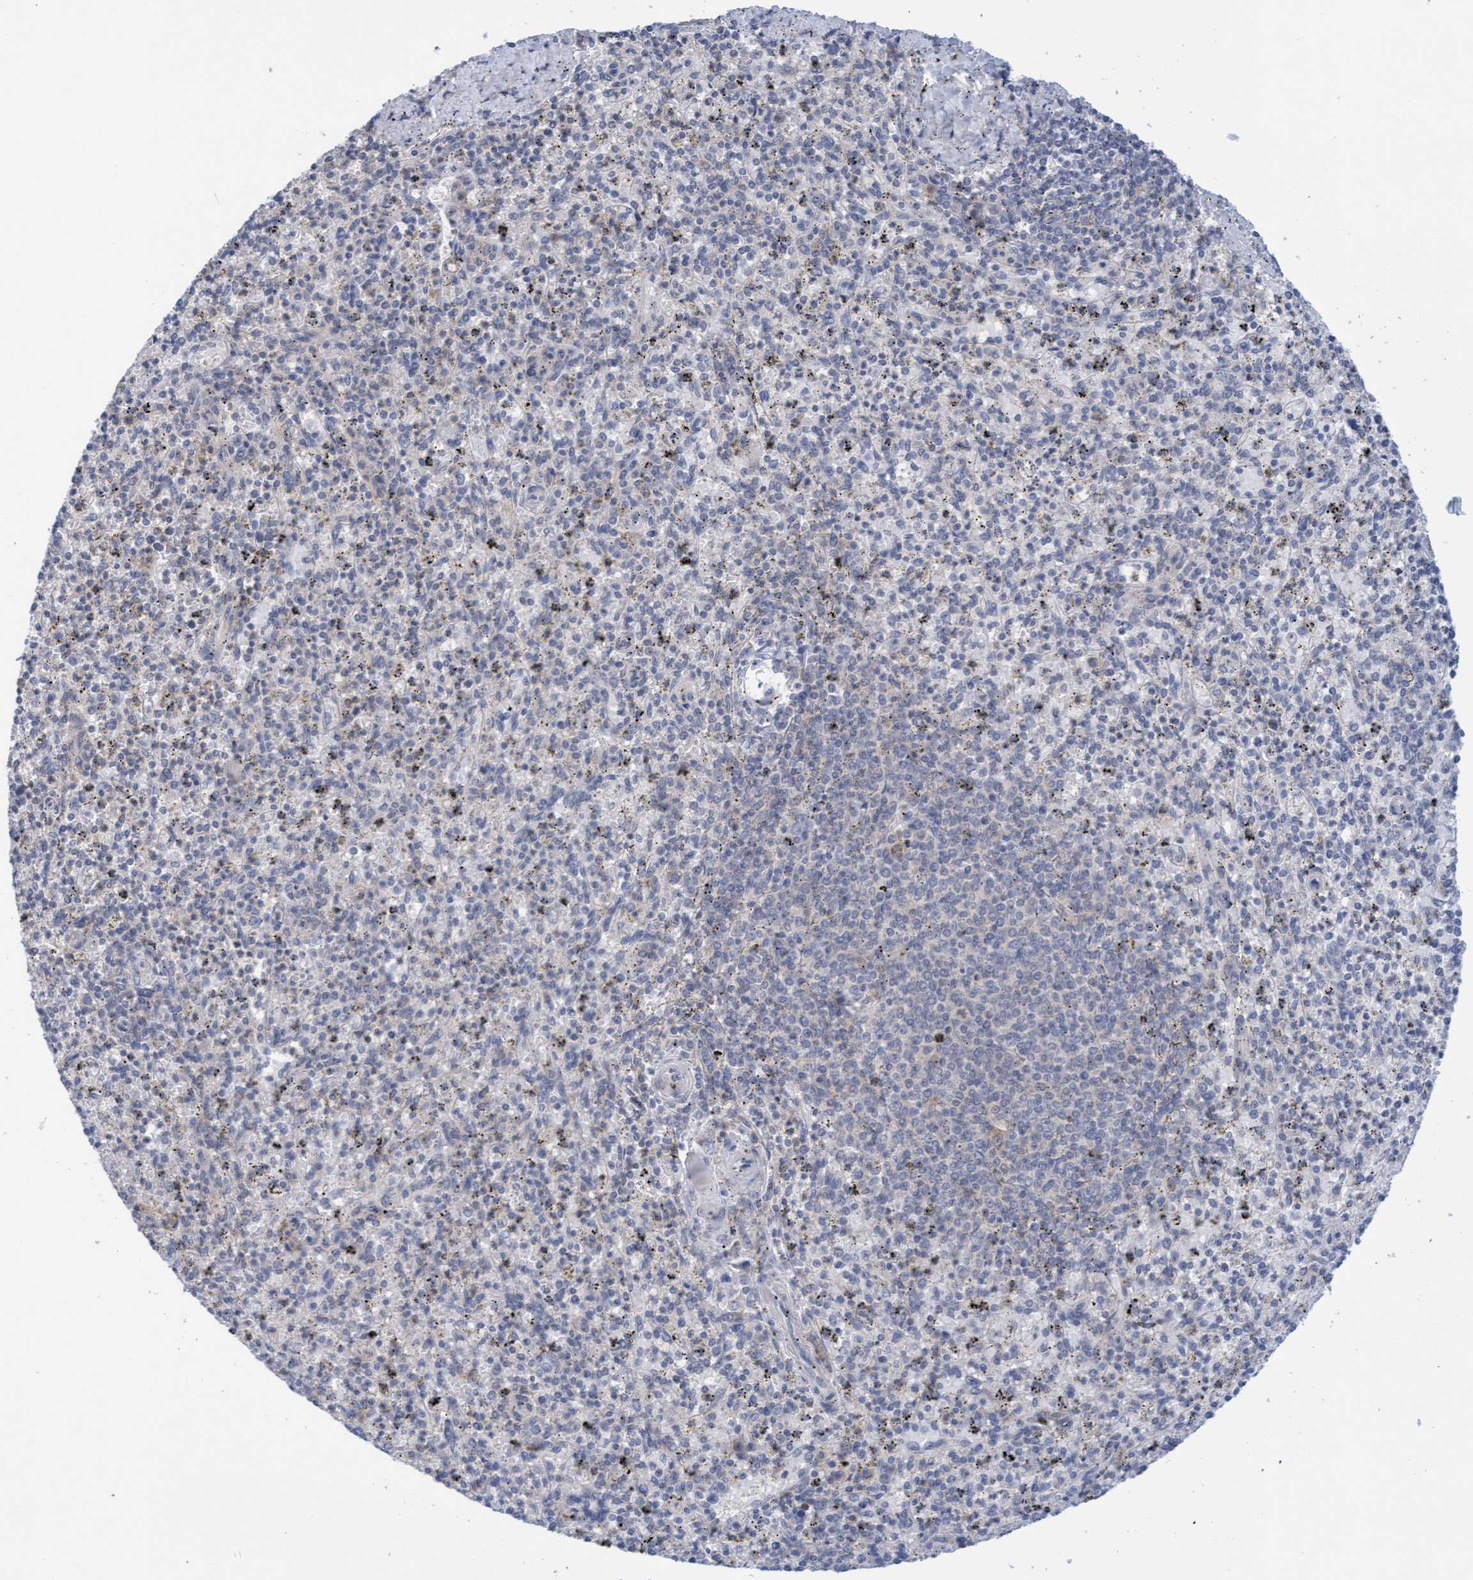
{"staining": {"intensity": "weak", "quantity": "<25%", "location": "cytoplasmic/membranous"}, "tissue": "spleen", "cell_type": "Cells in red pulp", "image_type": "normal", "snomed": [{"axis": "morphology", "description": "Normal tissue, NOS"}, {"axis": "topography", "description": "Spleen"}], "caption": "Spleen stained for a protein using IHC demonstrates no staining cells in red pulp.", "gene": "AMZ2", "patient": {"sex": "male", "age": 72}}